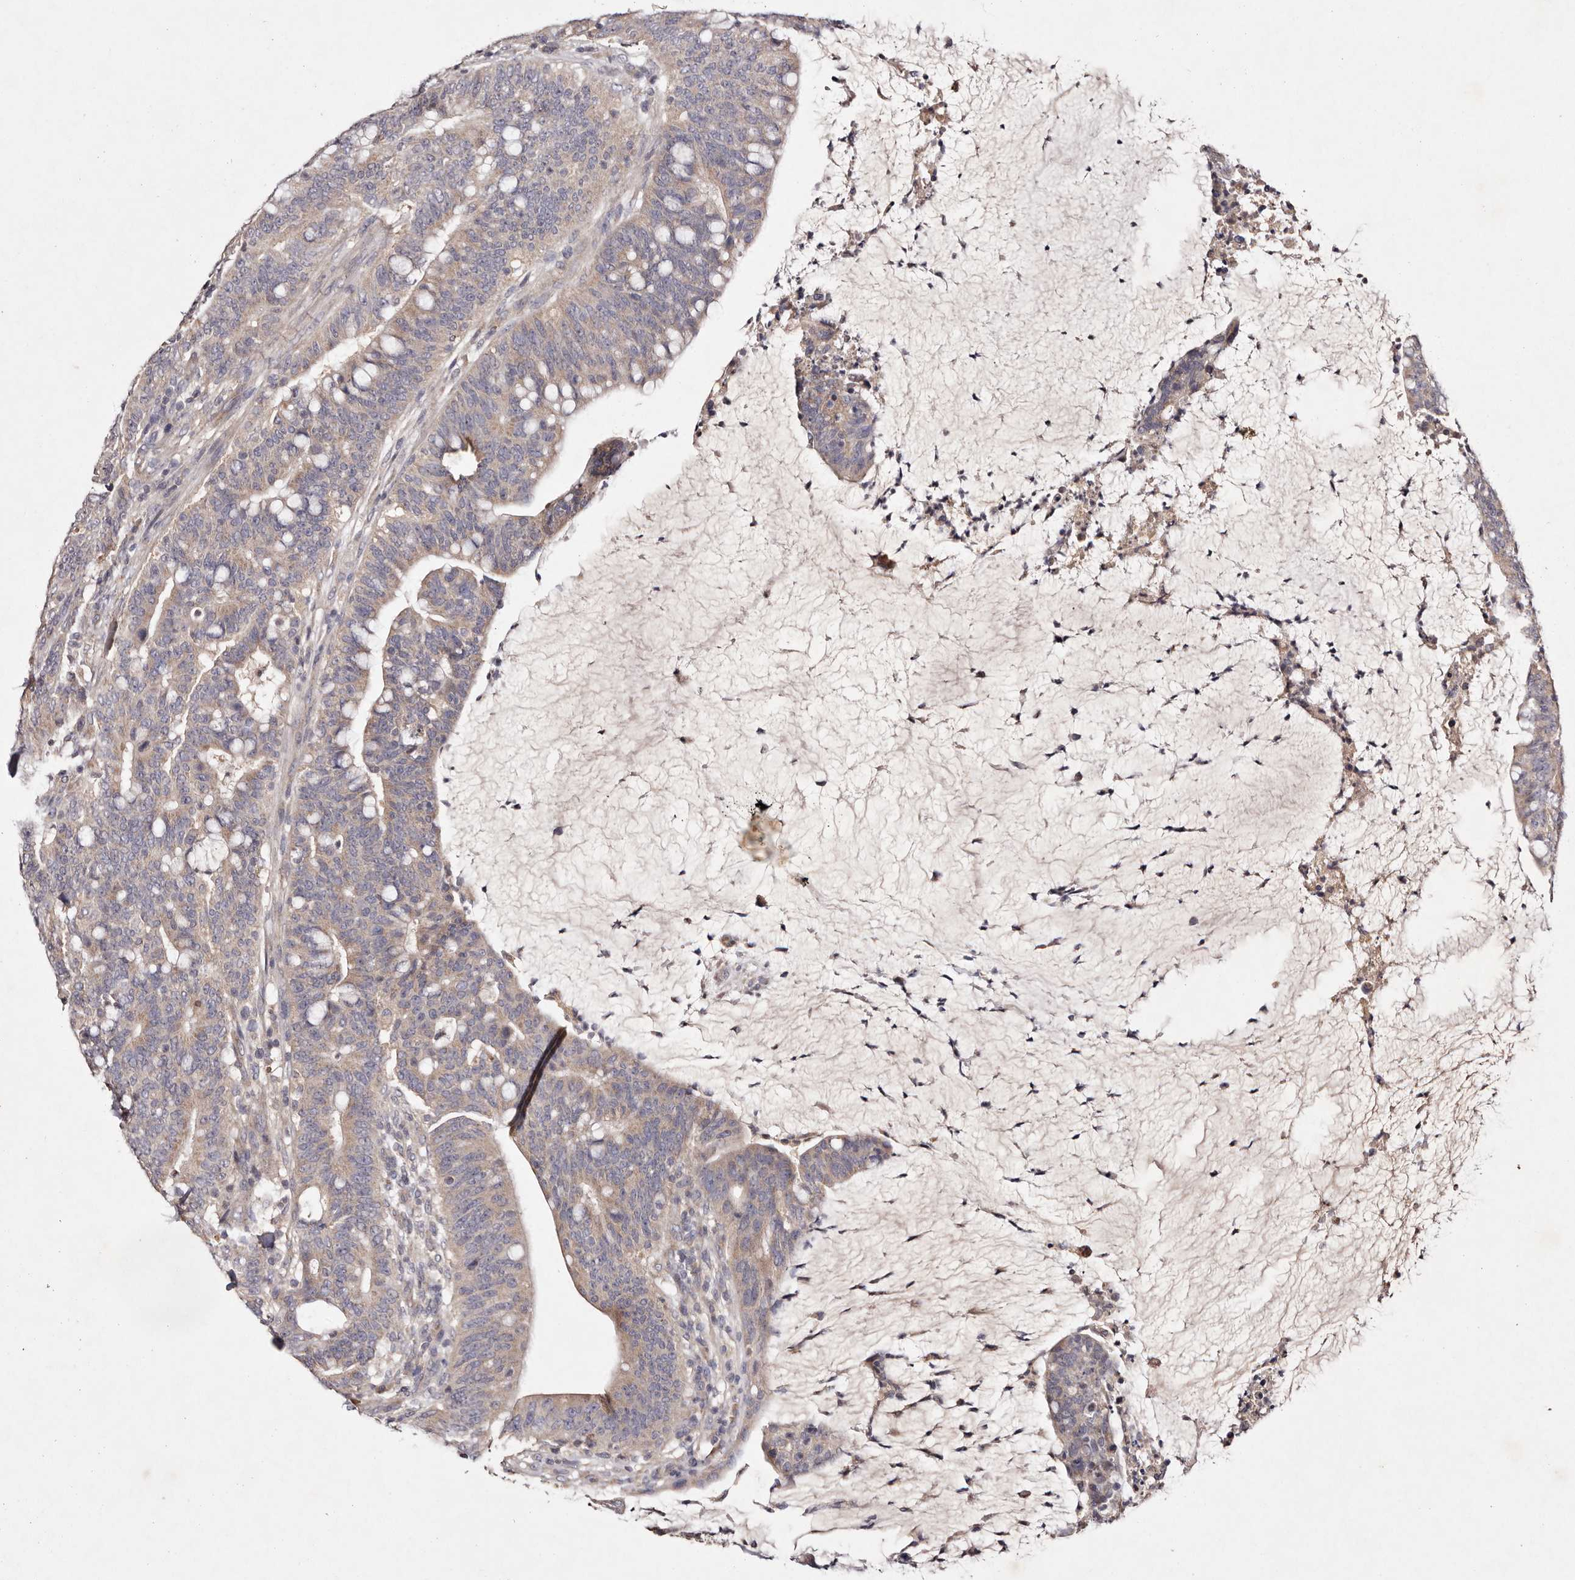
{"staining": {"intensity": "weak", "quantity": ">75%", "location": "cytoplasmic/membranous"}, "tissue": "colorectal cancer", "cell_type": "Tumor cells", "image_type": "cancer", "snomed": [{"axis": "morphology", "description": "Adenocarcinoma, NOS"}, {"axis": "topography", "description": "Colon"}], "caption": "Immunohistochemical staining of human colorectal cancer (adenocarcinoma) reveals low levels of weak cytoplasmic/membranous protein staining in approximately >75% of tumor cells. The protein is shown in brown color, while the nuclei are stained blue.", "gene": "TSC2", "patient": {"sex": "female", "age": 66}}